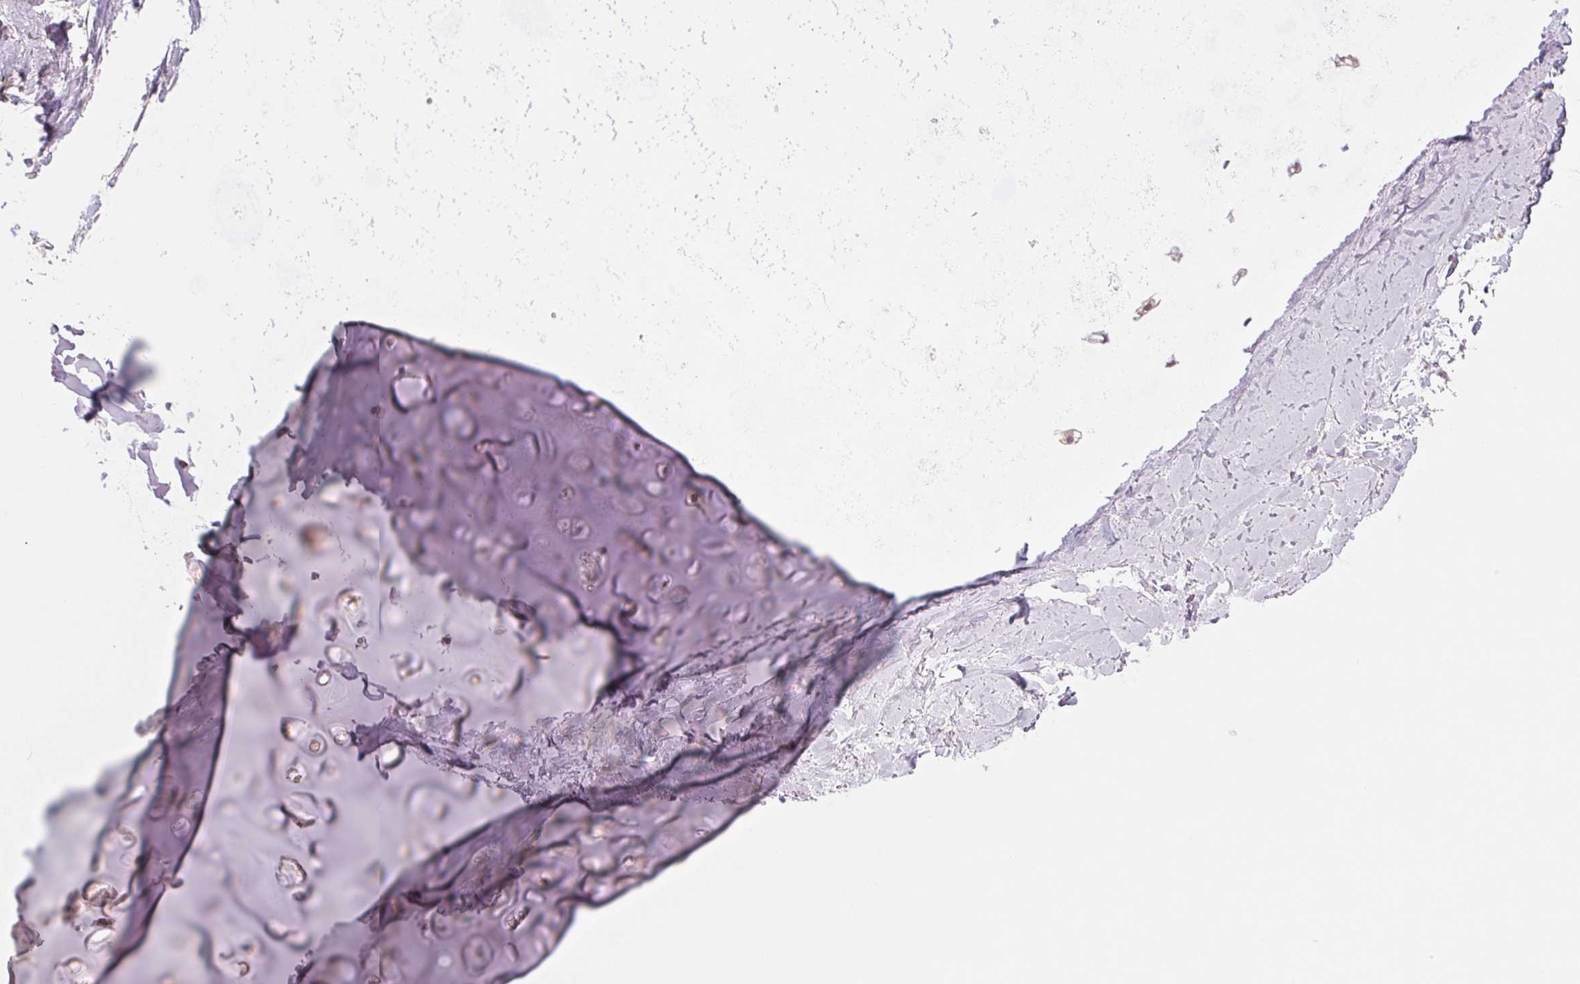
{"staining": {"intensity": "negative", "quantity": "none", "location": "none"}, "tissue": "adipose tissue", "cell_type": "Adipocytes", "image_type": "normal", "snomed": [{"axis": "morphology", "description": "Normal tissue, NOS"}, {"axis": "topography", "description": "Cartilage tissue"}, {"axis": "topography", "description": "Bronchus"}], "caption": "A high-resolution histopathology image shows IHC staining of benign adipose tissue, which reveals no significant expression in adipocytes.", "gene": "MAP3K5", "patient": {"sex": "female", "age": 79}}